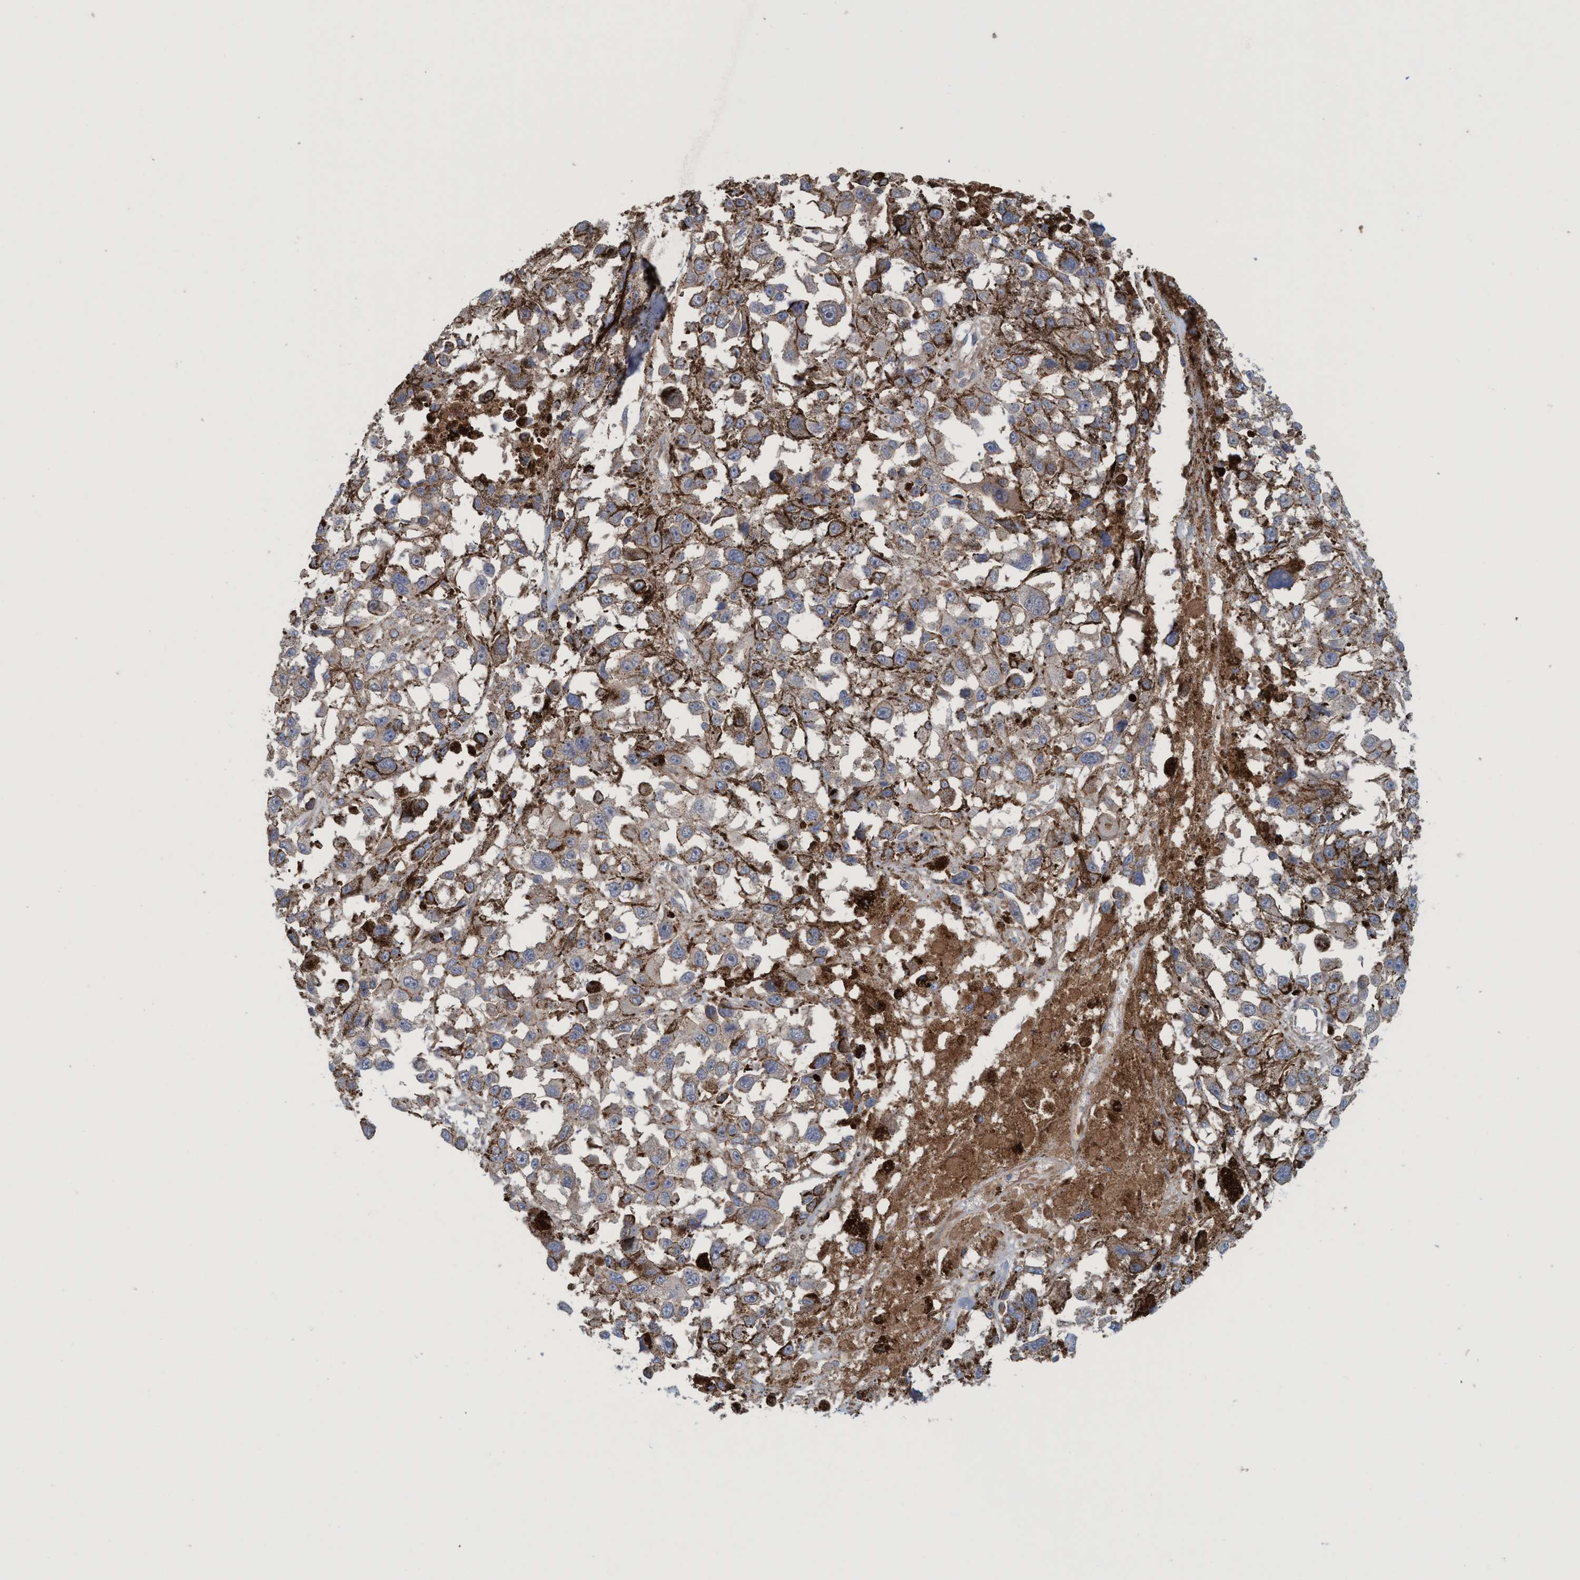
{"staining": {"intensity": "weak", "quantity": ">75%", "location": "cytoplasmic/membranous"}, "tissue": "melanoma", "cell_type": "Tumor cells", "image_type": "cancer", "snomed": [{"axis": "morphology", "description": "Malignant melanoma, Metastatic site"}, {"axis": "topography", "description": "Lymph node"}], "caption": "Melanoma was stained to show a protein in brown. There is low levels of weak cytoplasmic/membranous staining in about >75% of tumor cells. Using DAB (3,3'-diaminobenzidine) (brown) and hematoxylin (blue) stains, captured at high magnification using brightfield microscopy.", "gene": "SPECC1", "patient": {"sex": "male", "age": 59}}